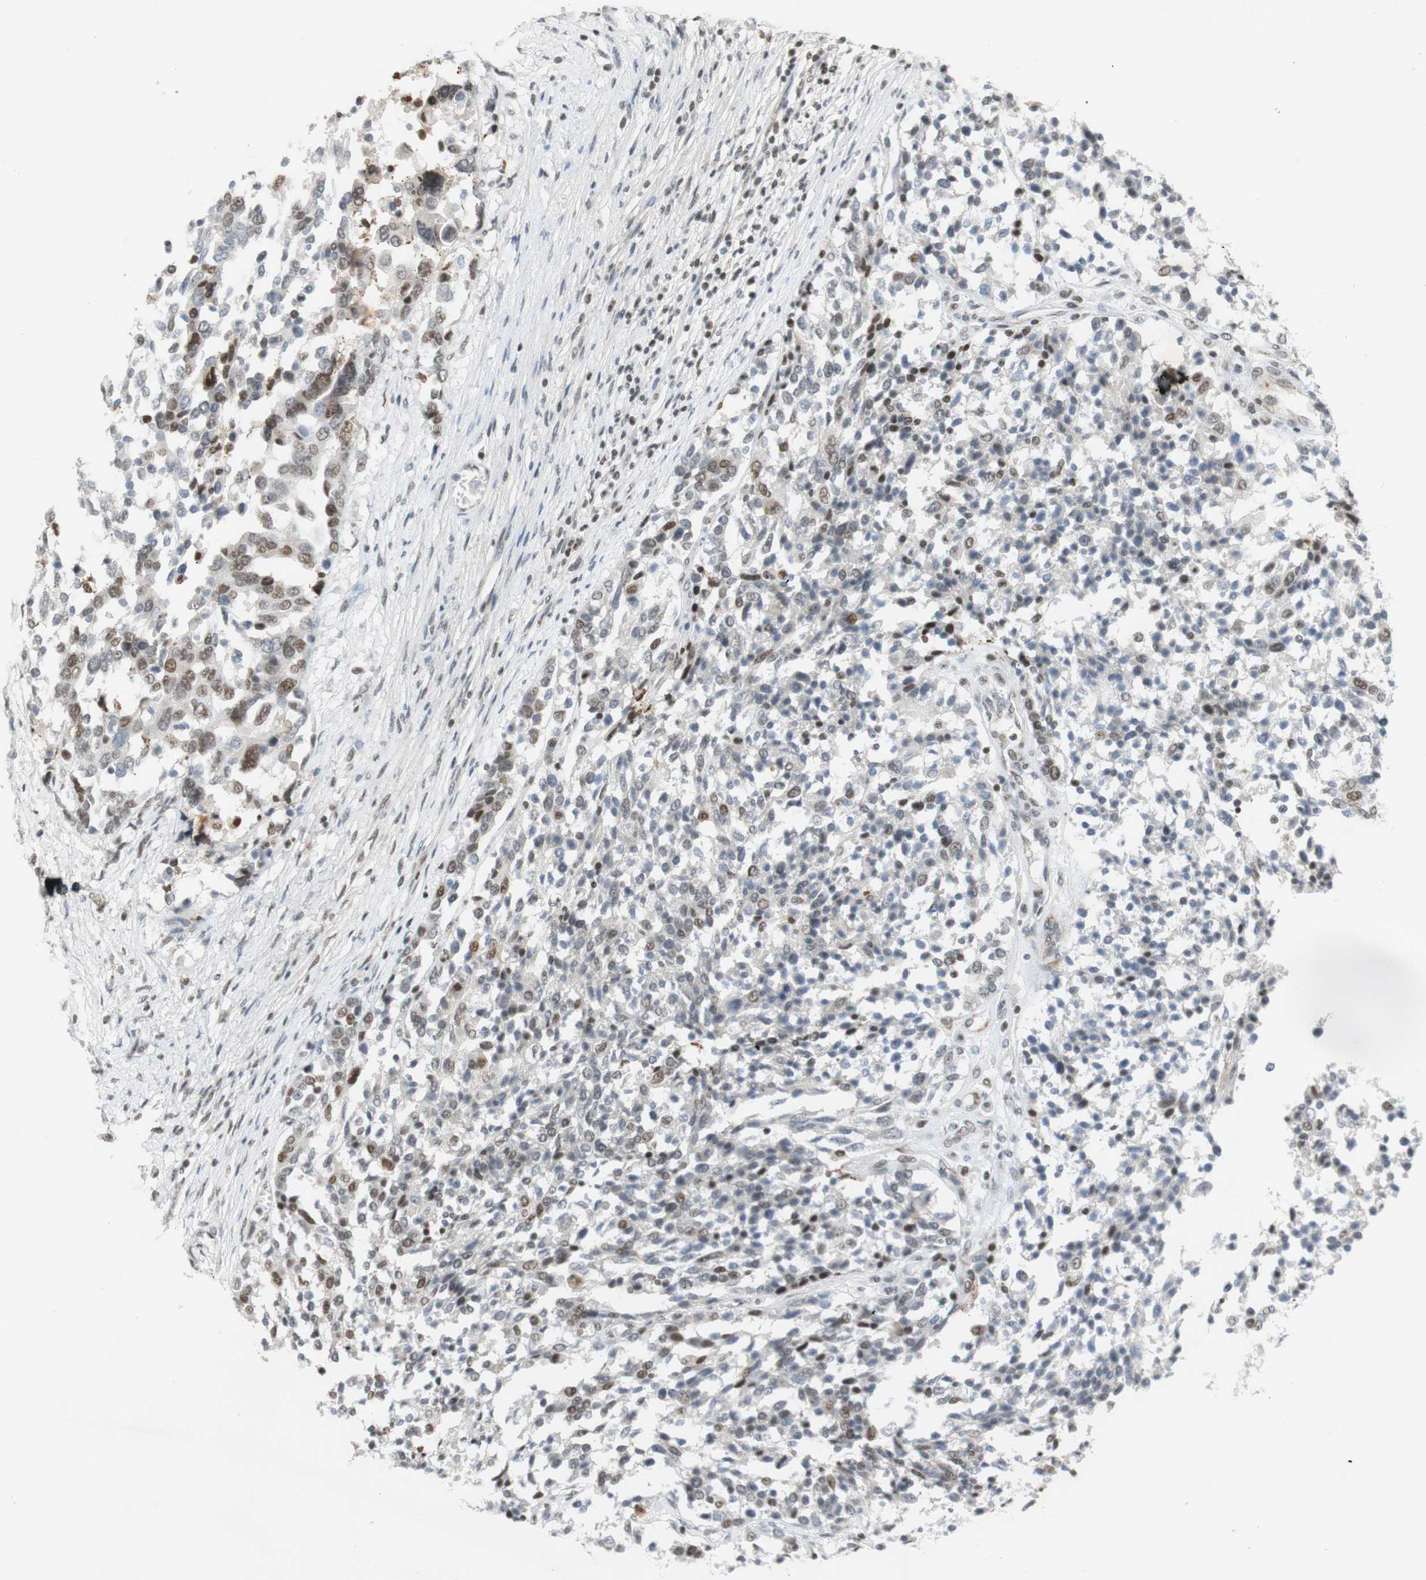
{"staining": {"intensity": "moderate", "quantity": ">75%", "location": "nuclear"}, "tissue": "ovarian cancer", "cell_type": "Tumor cells", "image_type": "cancer", "snomed": [{"axis": "morphology", "description": "Cystadenocarcinoma, serous, NOS"}, {"axis": "topography", "description": "Ovary"}], "caption": "Ovarian cancer (serous cystadenocarcinoma) stained for a protein shows moderate nuclear positivity in tumor cells. The protein of interest is stained brown, and the nuclei are stained in blue (DAB (3,3'-diaminobenzidine) IHC with brightfield microscopy, high magnification).", "gene": "IRF1", "patient": {"sex": "female", "age": 44}}